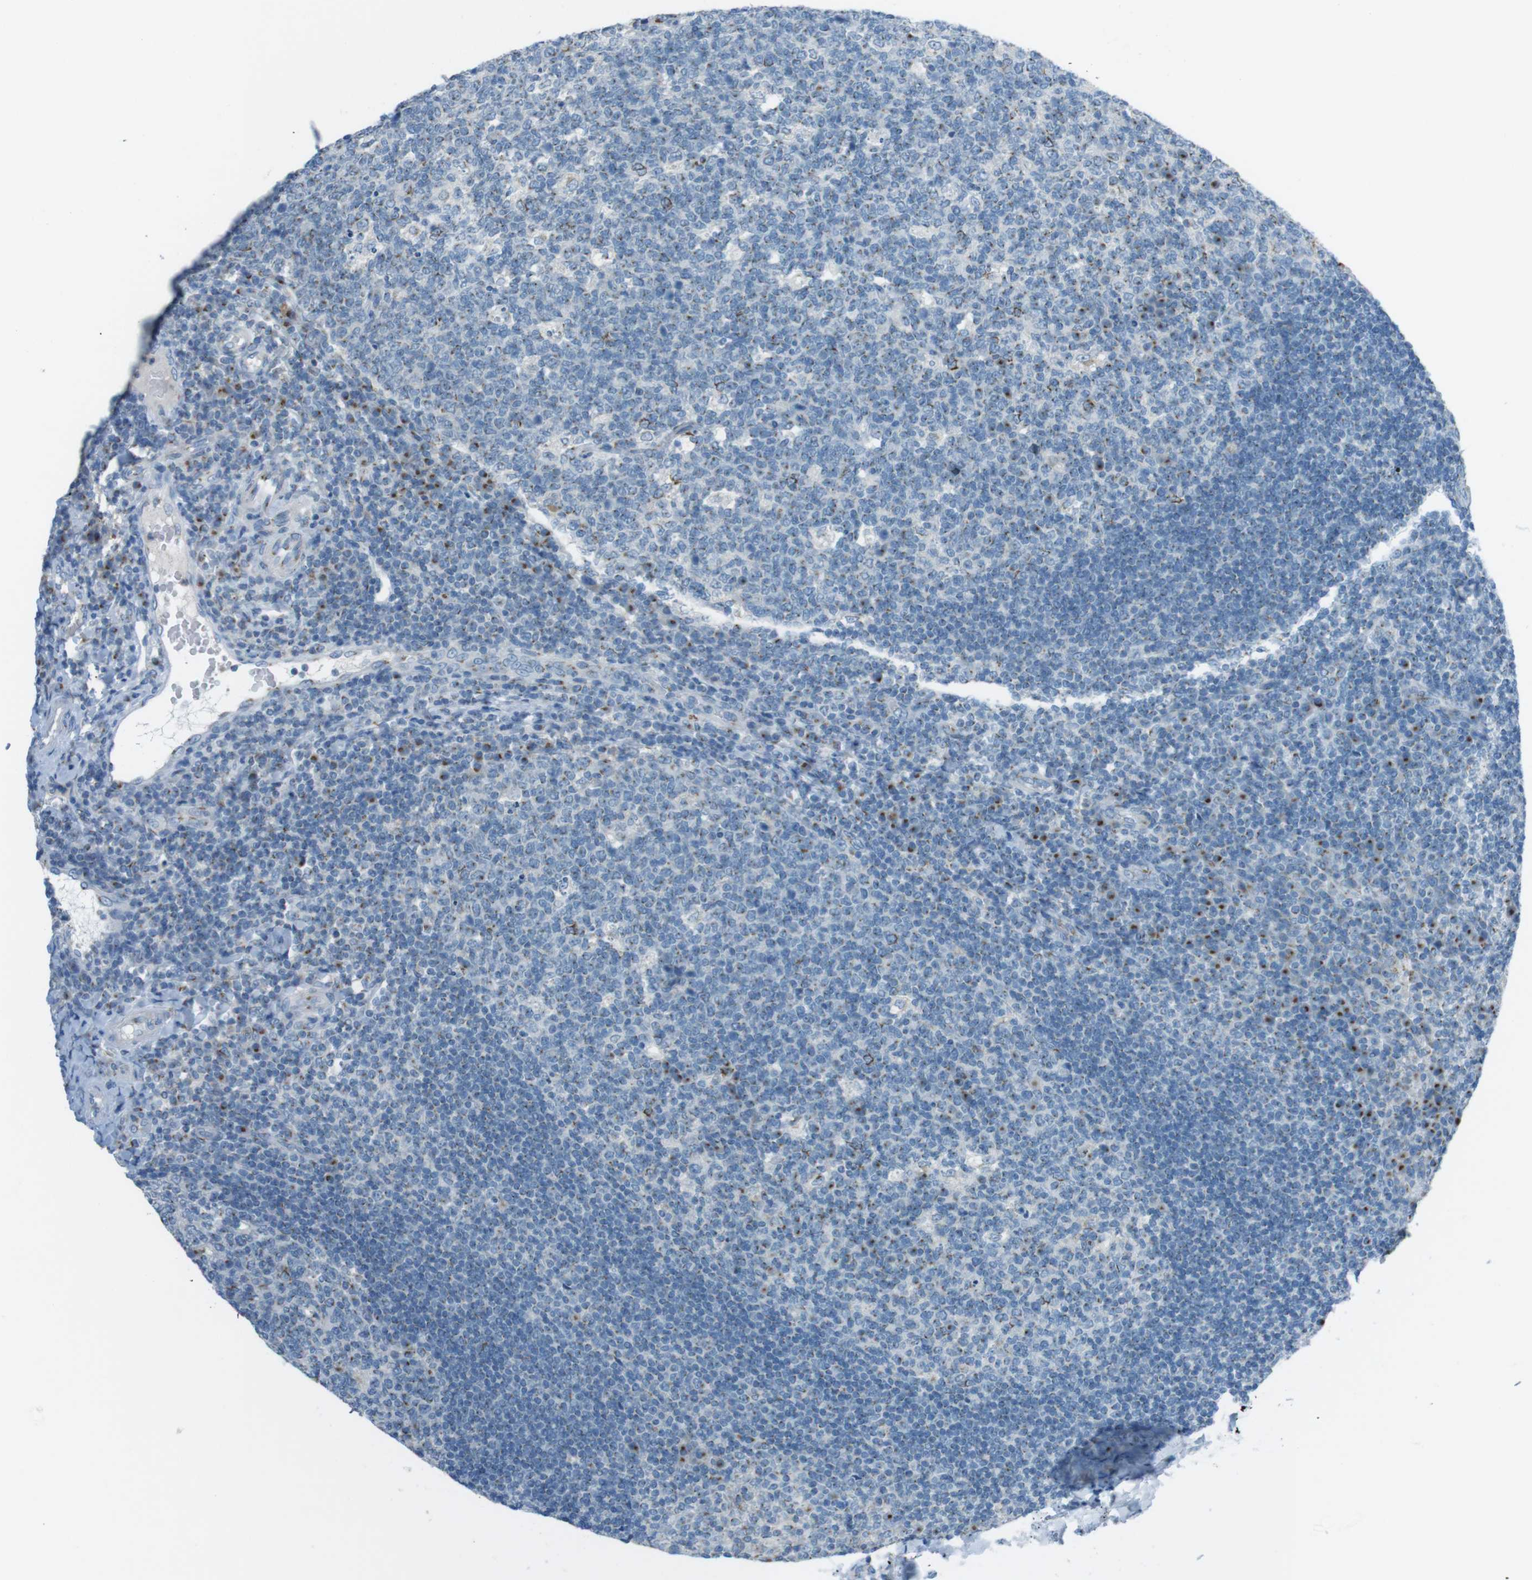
{"staining": {"intensity": "moderate", "quantity": "25%-75%", "location": "cytoplasmic/membranous"}, "tissue": "tonsil", "cell_type": "Germinal center cells", "image_type": "normal", "snomed": [{"axis": "morphology", "description": "Normal tissue, NOS"}, {"axis": "topography", "description": "Tonsil"}], "caption": "Immunohistochemistry (IHC) photomicrograph of benign human tonsil stained for a protein (brown), which exhibits medium levels of moderate cytoplasmic/membranous expression in about 25%-75% of germinal center cells.", "gene": "TXNDC15", "patient": {"sex": "male", "age": 17}}